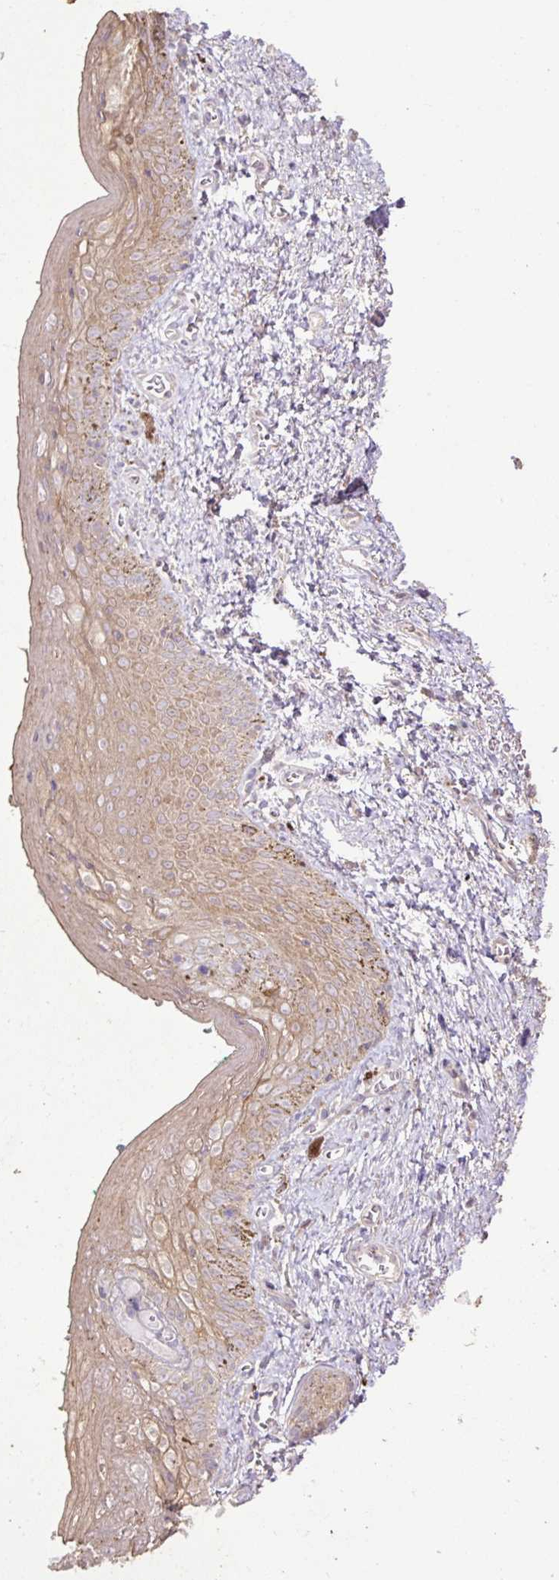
{"staining": {"intensity": "weak", "quantity": "25%-75%", "location": "cytoplasmic/membranous"}, "tissue": "vagina", "cell_type": "Squamous epithelial cells", "image_type": "normal", "snomed": [{"axis": "morphology", "description": "Normal tissue, NOS"}, {"axis": "topography", "description": "Vulva"}, {"axis": "topography", "description": "Vagina"}, {"axis": "topography", "description": "Peripheral nerve tissue"}], "caption": "The photomicrograph exhibits staining of unremarkable vagina, revealing weak cytoplasmic/membranous protein positivity (brown color) within squamous epithelial cells. (DAB = brown stain, brightfield microscopy at high magnification).", "gene": "ABR", "patient": {"sex": "female", "age": 66}}